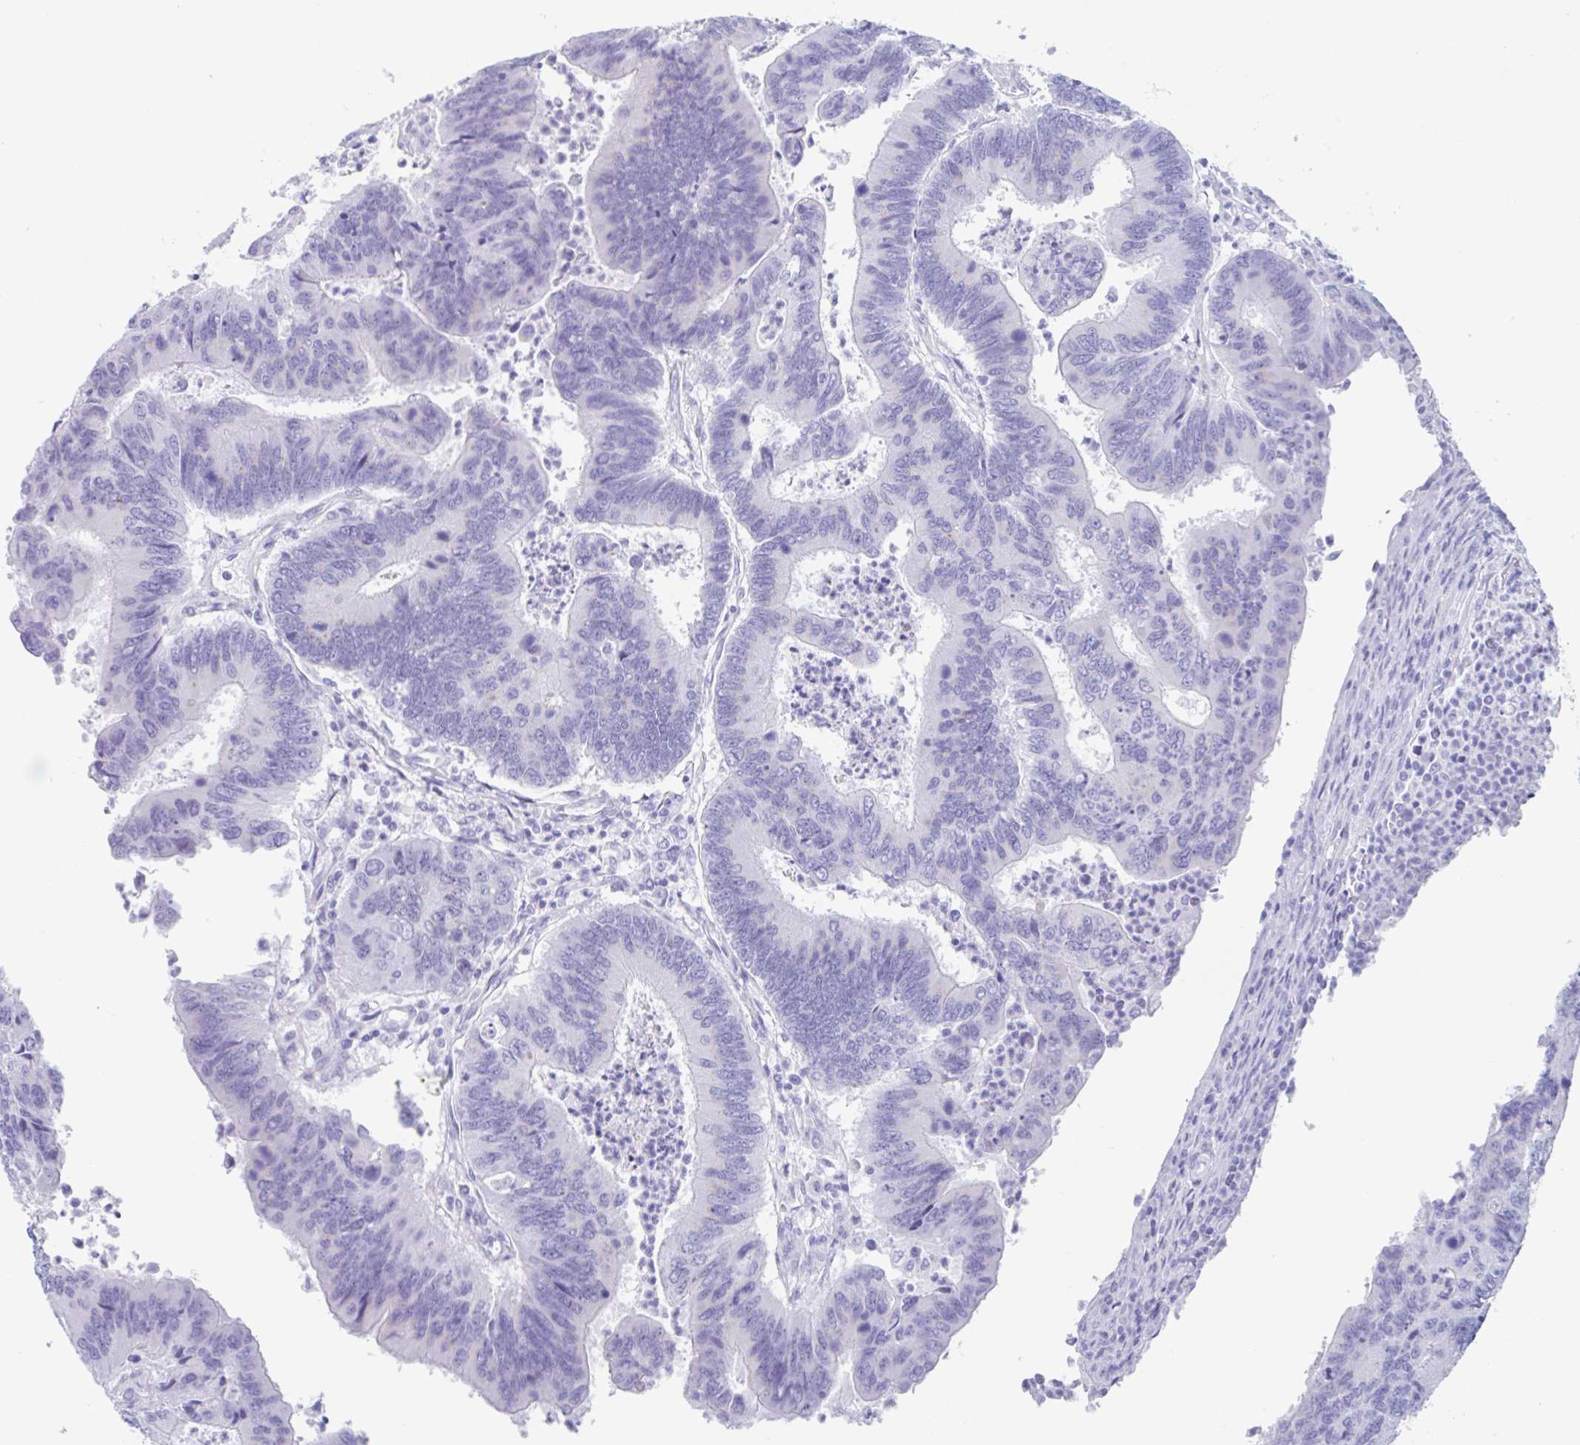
{"staining": {"intensity": "negative", "quantity": "none", "location": "none"}, "tissue": "colorectal cancer", "cell_type": "Tumor cells", "image_type": "cancer", "snomed": [{"axis": "morphology", "description": "Adenocarcinoma, NOS"}, {"axis": "topography", "description": "Colon"}], "caption": "This is an immunohistochemistry (IHC) histopathology image of colorectal adenocarcinoma. There is no positivity in tumor cells.", "gene": "CPTP", "patient": {"sex": "female", "age": 67}}